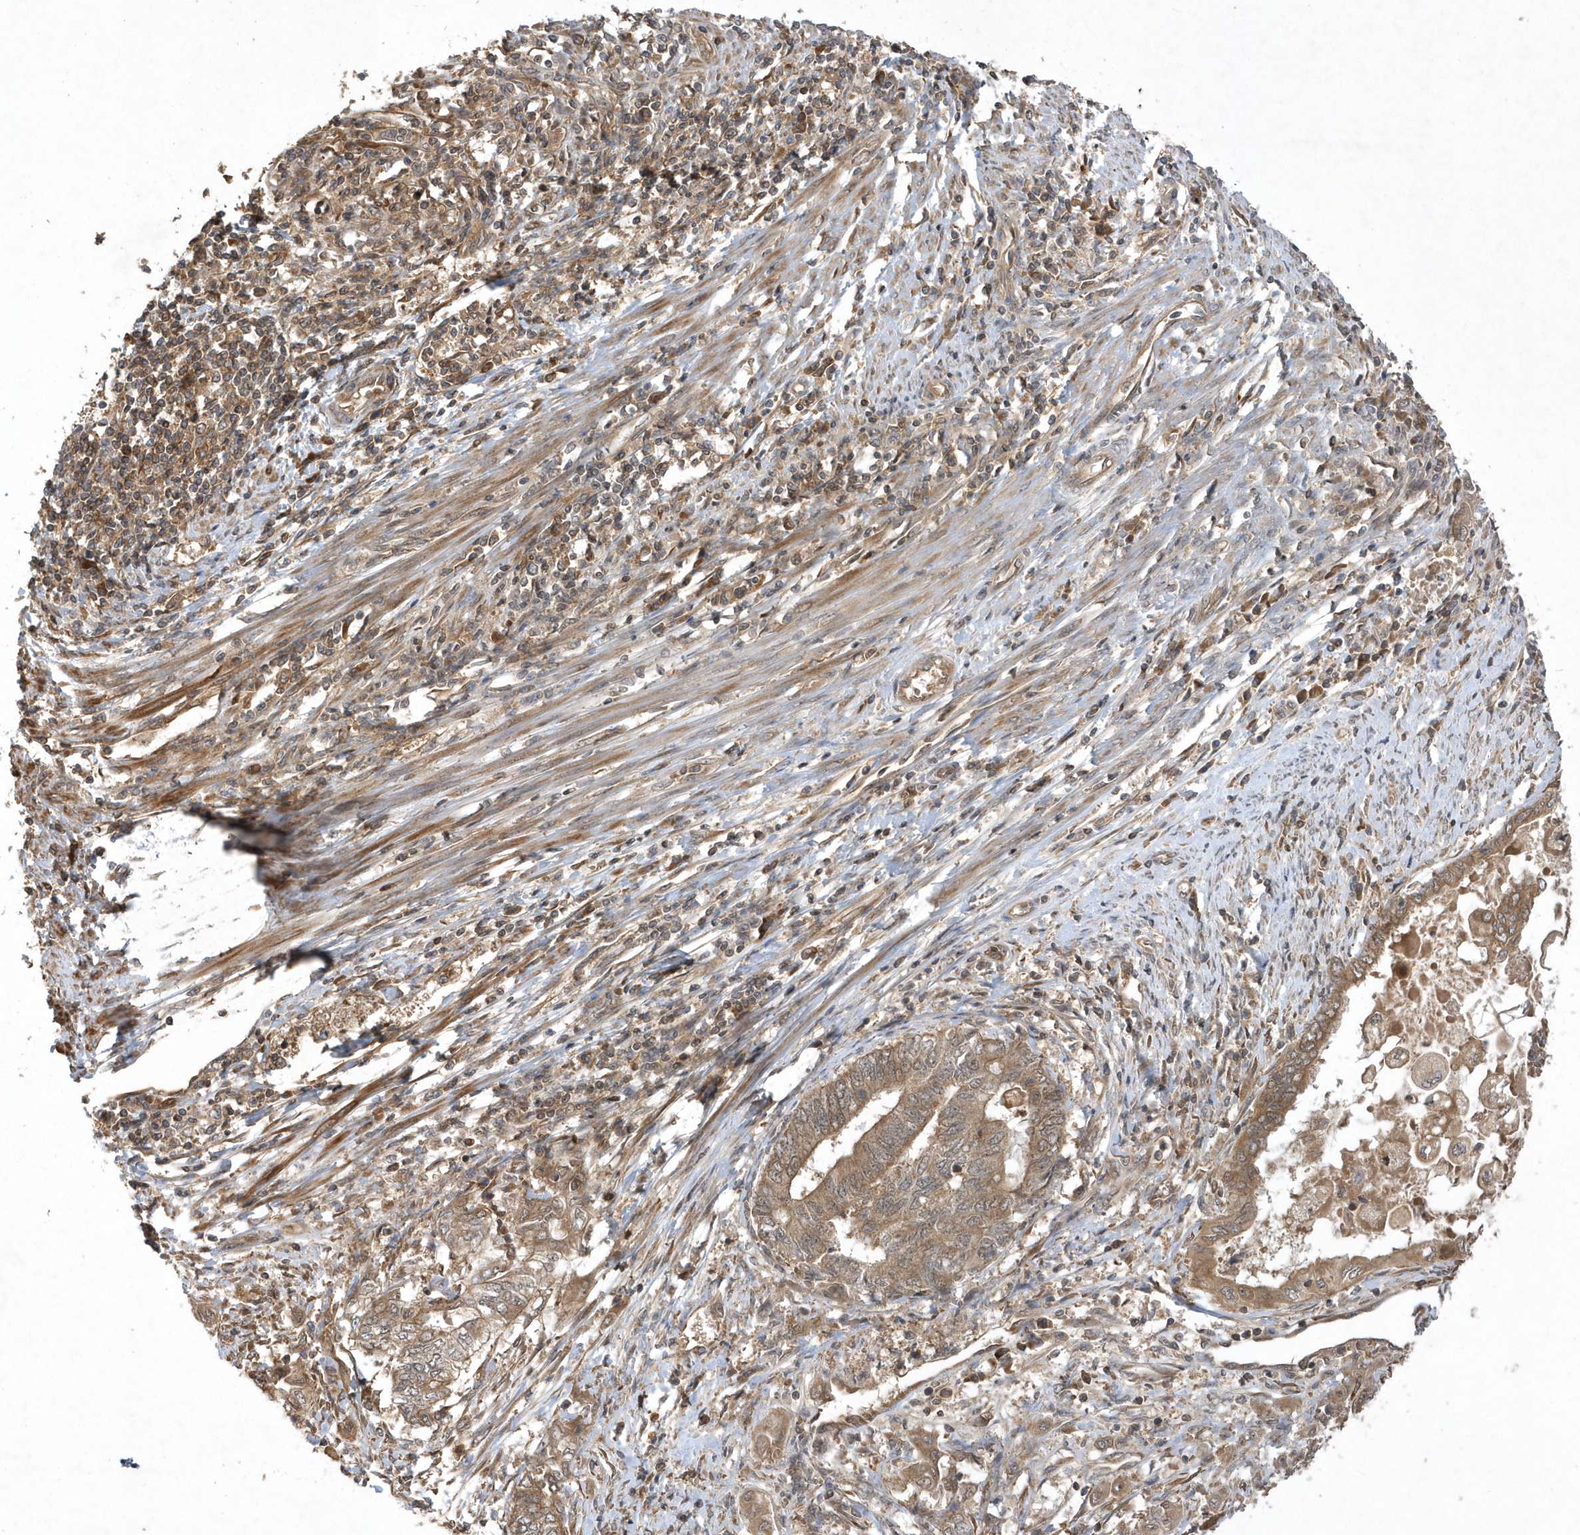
{"staining": {"intensity": "moderate", "quantity": ">75%", "location": "cytoplasmic/membranous"}, "tissue": "endometrial cancer", "cell_type": "Tumor cells", "image_type": "cancer", "snomed": [{"axis": "morphology", "description": "Adenocarcinoma, NOS"}, {"axis": "topography", "description": "Uterus"}, {"axis": "topography", "description": "Endometrium"}], "caption": "Endometrial cancer (adenocarcinoma) stained with a brown dye shows moderate cytoplasmic/membranous positive expression in about >75% of tumor cells.", "gene": "GFM2", "patient": {"sex": "female", "age": 70}}